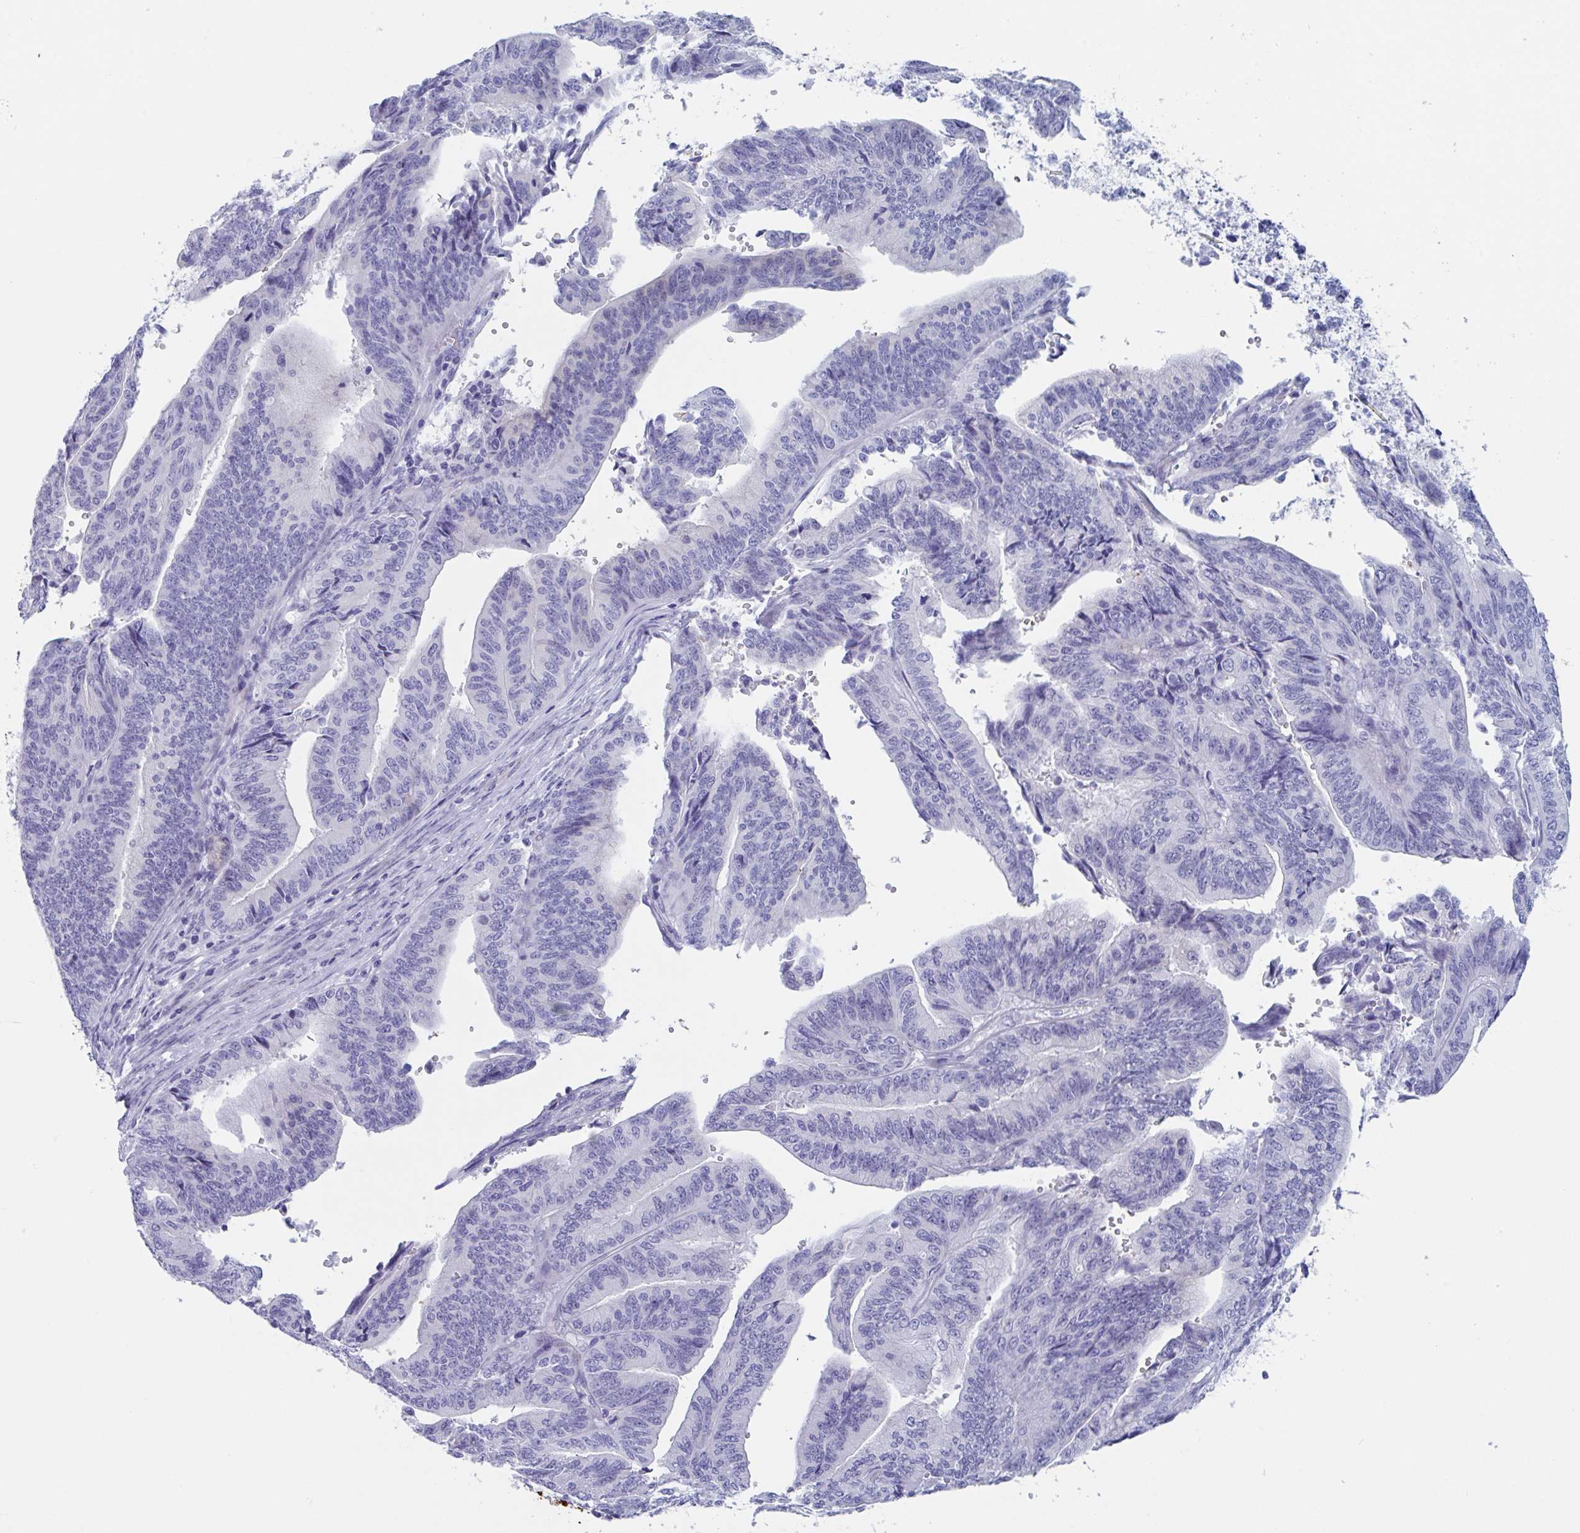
{"staining": {"intensity": "negative", "quantity": "none", "location": "none"}, "tissue": "endometrial cancer", "cell_type": "Tumor cells", "image_type": "cancer", "snomed": [{"axis": "morphology", "description": "Adenocarcinoma, NOS"}, {"axis": "topography", "description": "Endometrium"}], "caption": "Micrograph shows no protein staining in tumor cells of endometrial adenocarcinoma tissue.", "gene": "ZPBP", "patient": {"sex": "female", "age": 65}}